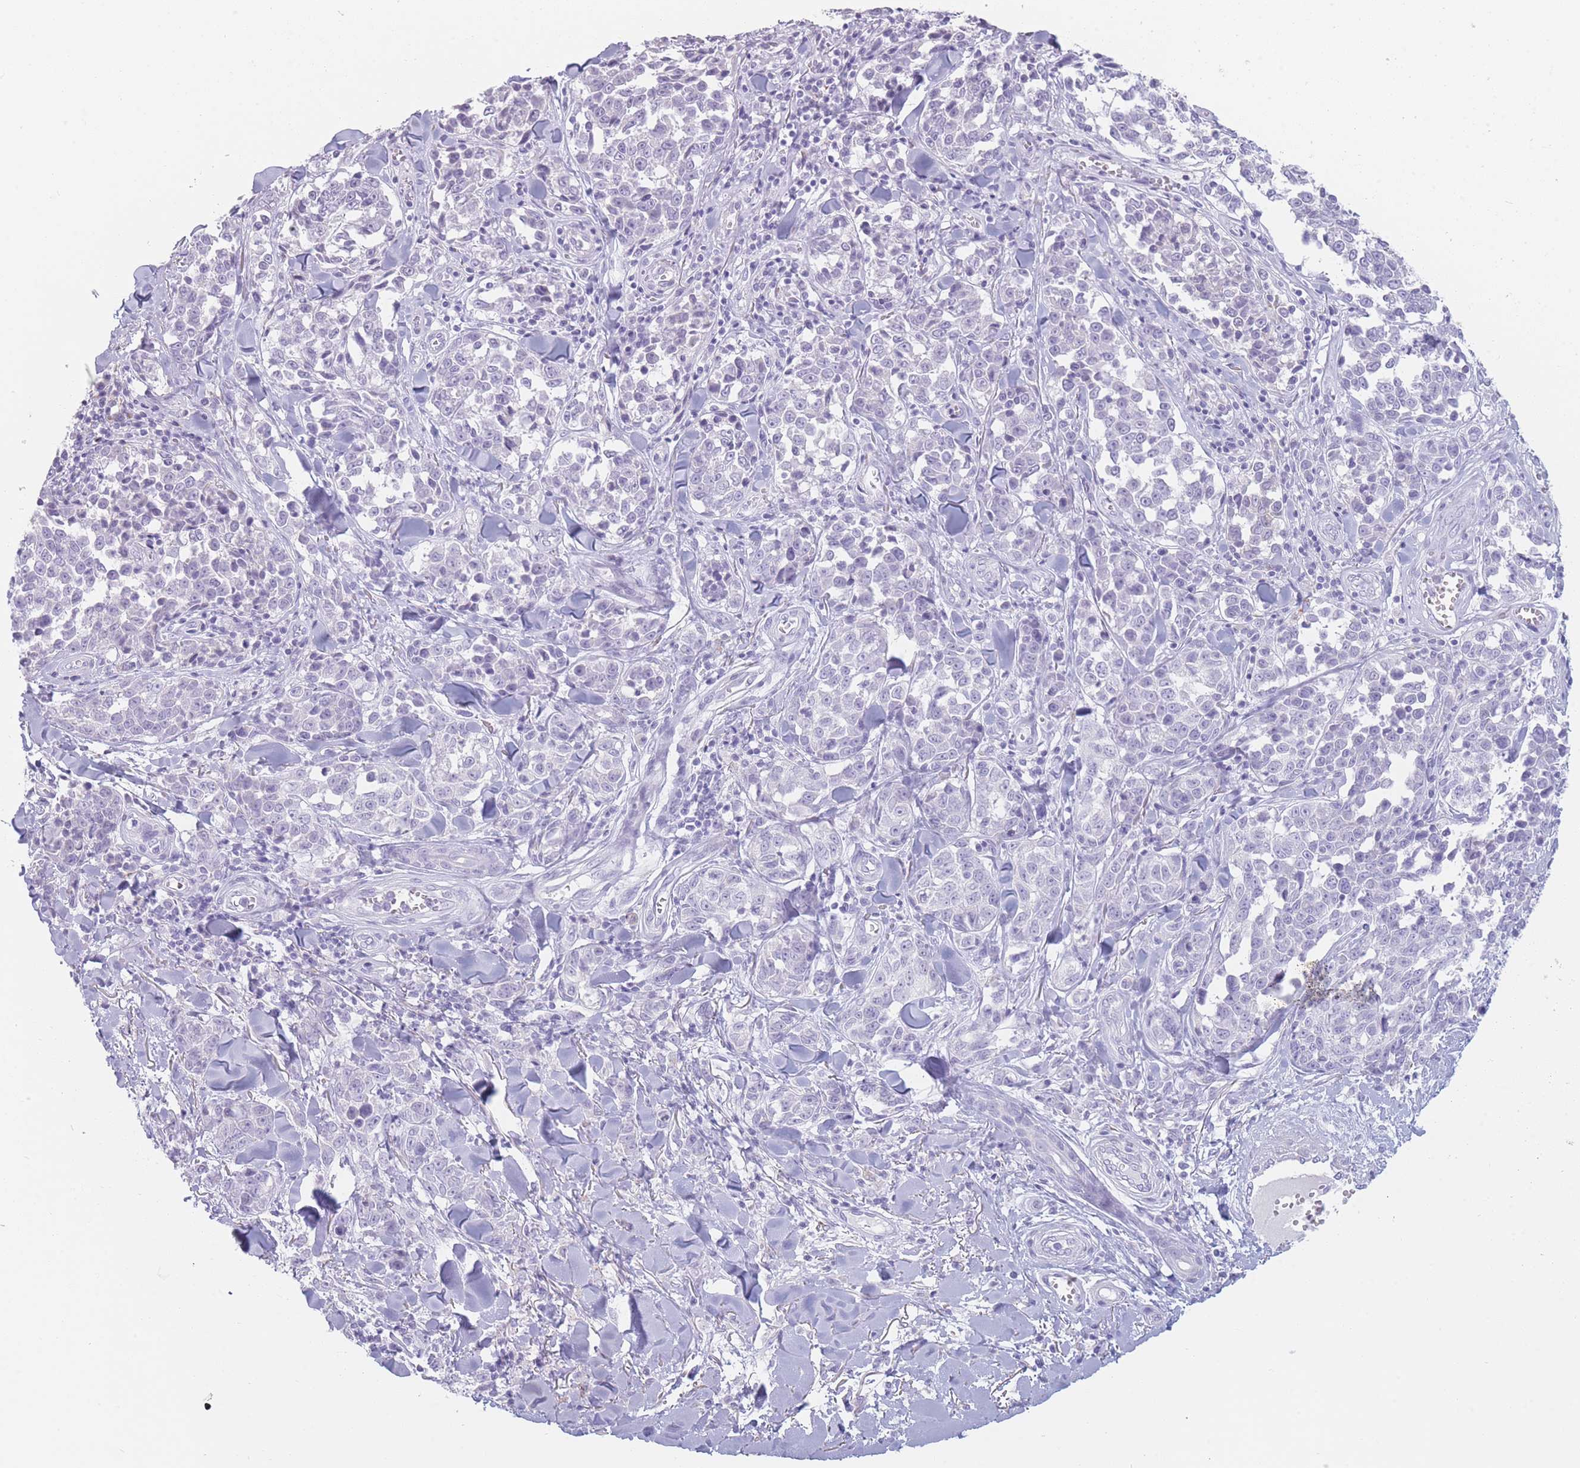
{"staining": {"intensity": "negative", "quantity": "none", "location": "none"}, "tissue": "melanoma", "cell_type": "Tumor cells", "image_type": "cancer", "snomed": [{"axis": "morphology", "description": "Malignant melanoma, NOS"}, {"axis": "topography", "description": "Skin"}], "caption": "An image of human malignant melanoma is negative for staining in tumor cells. Brightfield microscopy of immunohistochemistry (IHC) stained with DAB (3,3'-diaminobenzidine) (brown) and hematoxylin (blue), captured at high magnification.", "gene": "GPR12", "patient": {"sex": "female", "age": 64}}